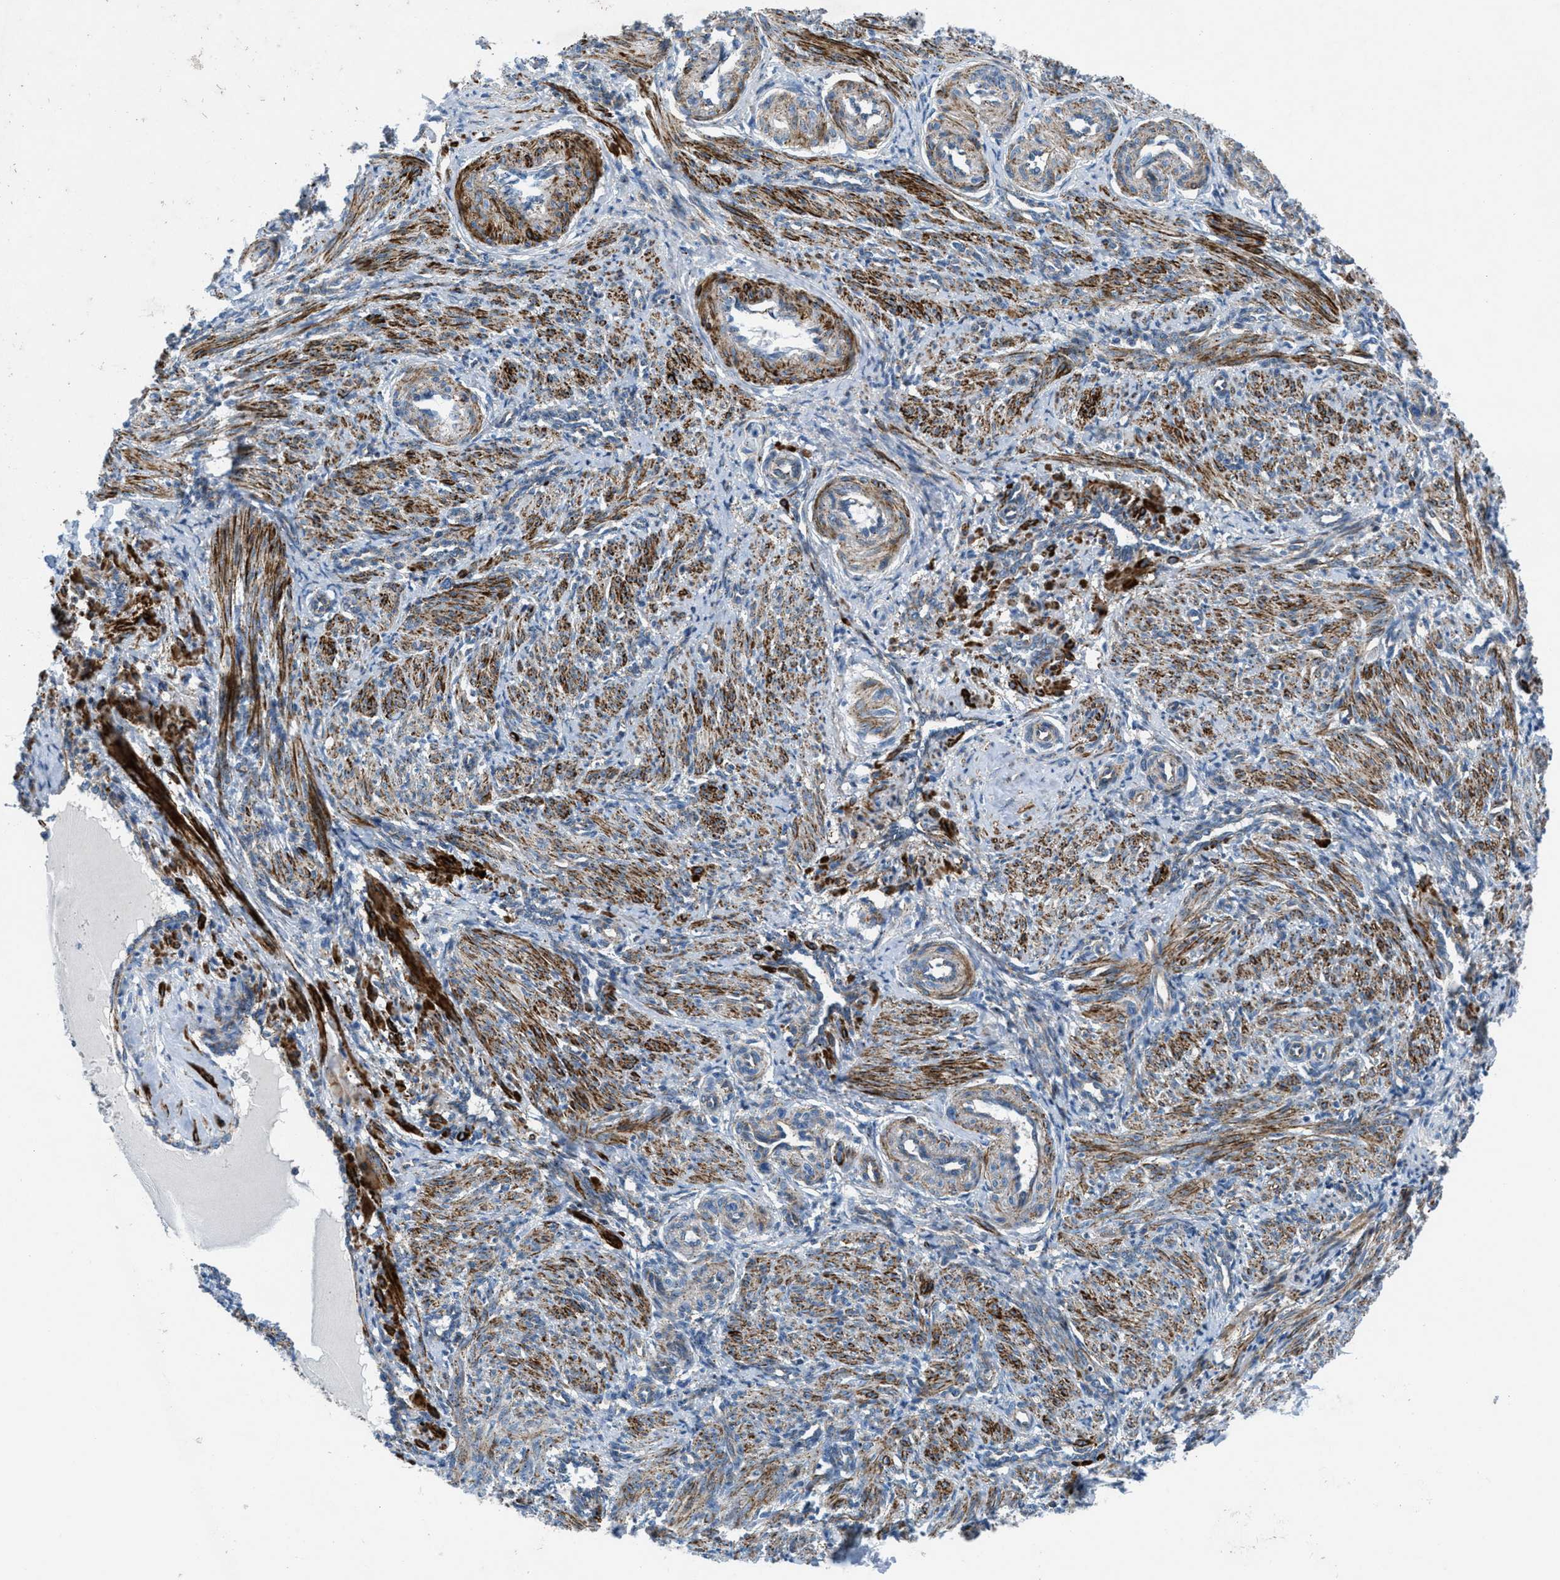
{"staining": {"intensity": "strong", "quantity": ">75%", "location": "cytoplasmic/membranous"}, "tissue": "smooth muscle", "cell_type": "Smooth muscle cells", "image_type": "normal", "snomed": [{"axis": "morphology", "description": "Normal tissue, NOS"}, {"axis": "topography", "description": "Endometrium"}], "caption": "Immunohistochemistry (IHC) micrograph of normal human smooth muscle stained for a protein (brown), which exhibits high levels of strong cytoplasmic/membranous positivity in about >75% of smooth muscle cells.", "gene": "MFSD13A", "patient": {"sex": "female", "age": 33}}